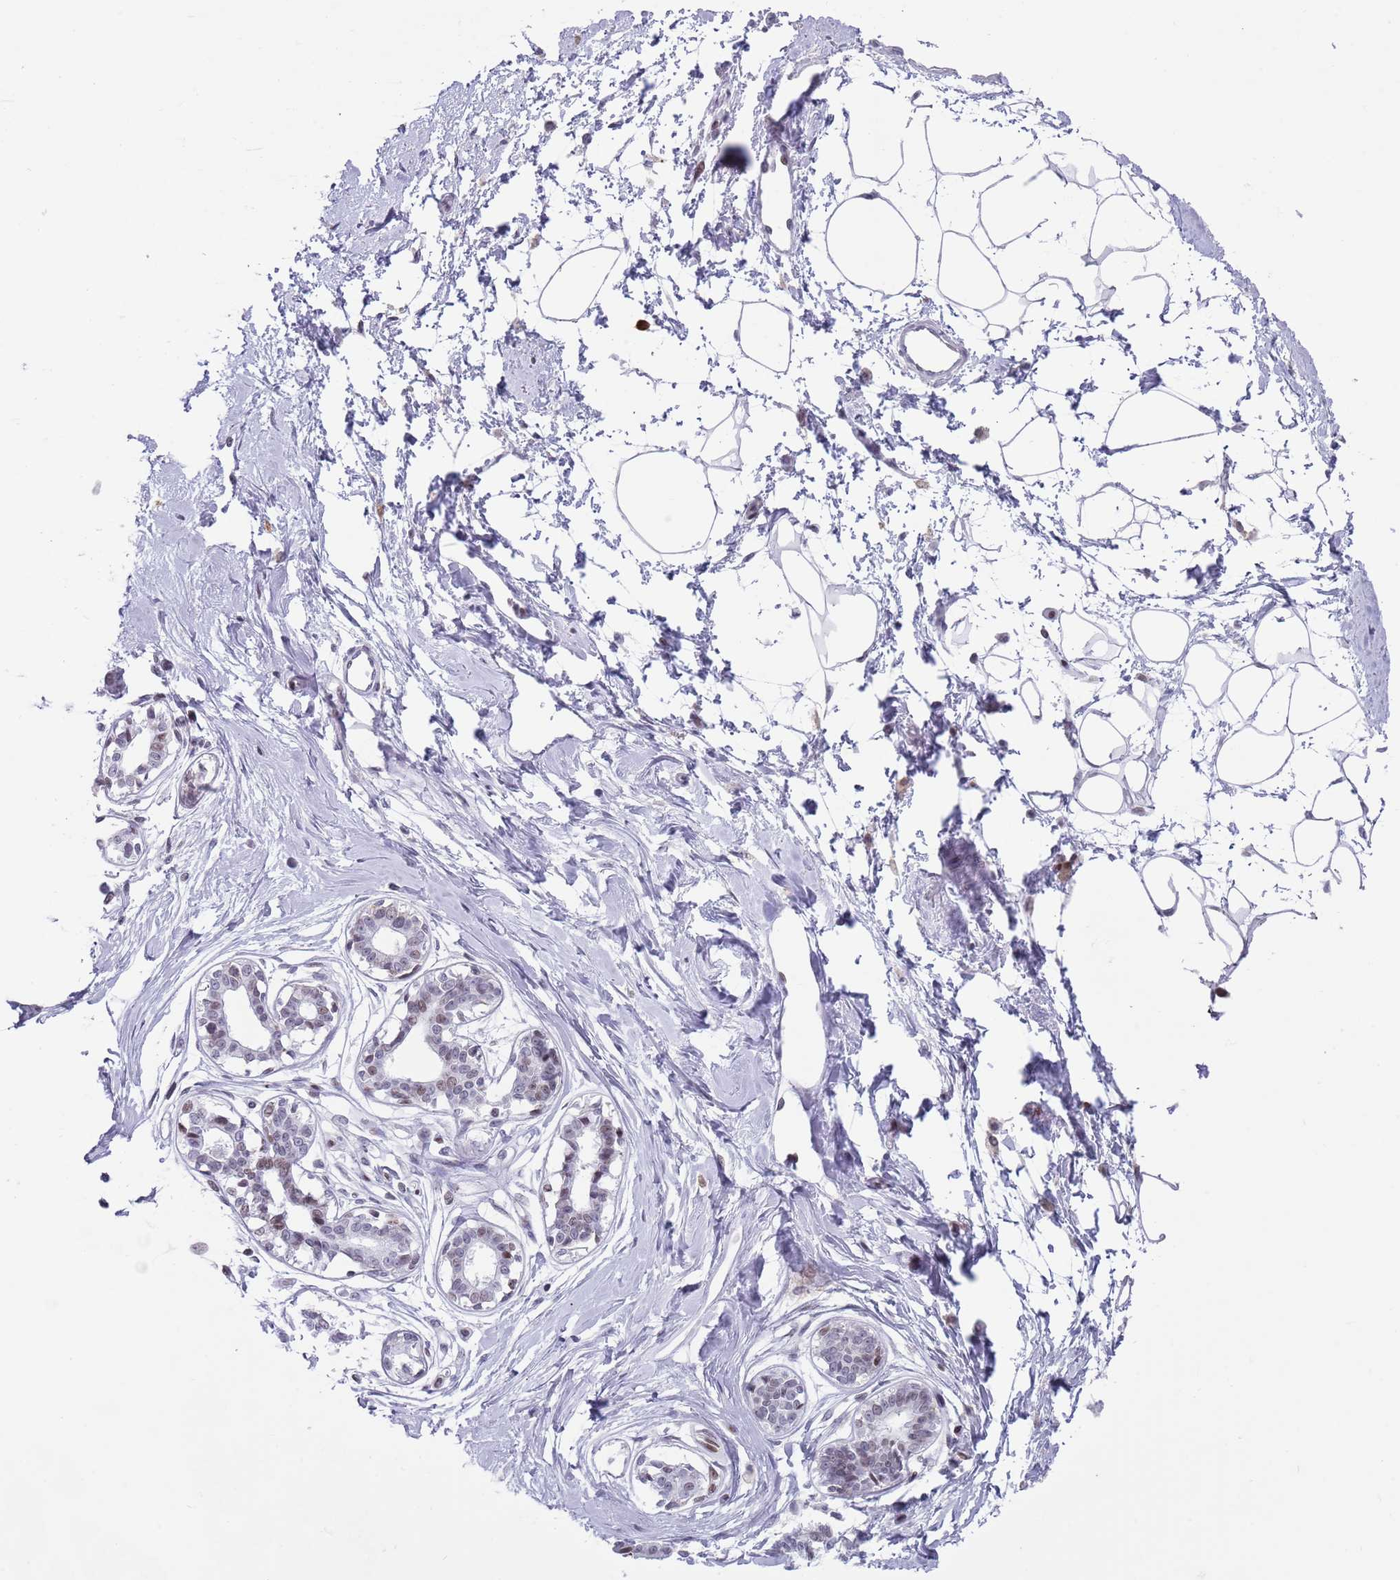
{"staining": {"intensity": "negative", "quantity": "none", "location": "none"}, "tissue": "breast", "cell_type": "Adipocytes", "image_type": "normal", "snomed": [{"axis": "morphology", "description": "Normal tissue, NOS"}, {"axis": "topography", "description": "Breast"}], "caption": "IHC of normal human breast shows no staining in adipocytes. (Brightfield microscopy of DAB IHC at high magnification).", "gene": "ENSG00000285547", "patient": {"sex": "female", "age": 45}}